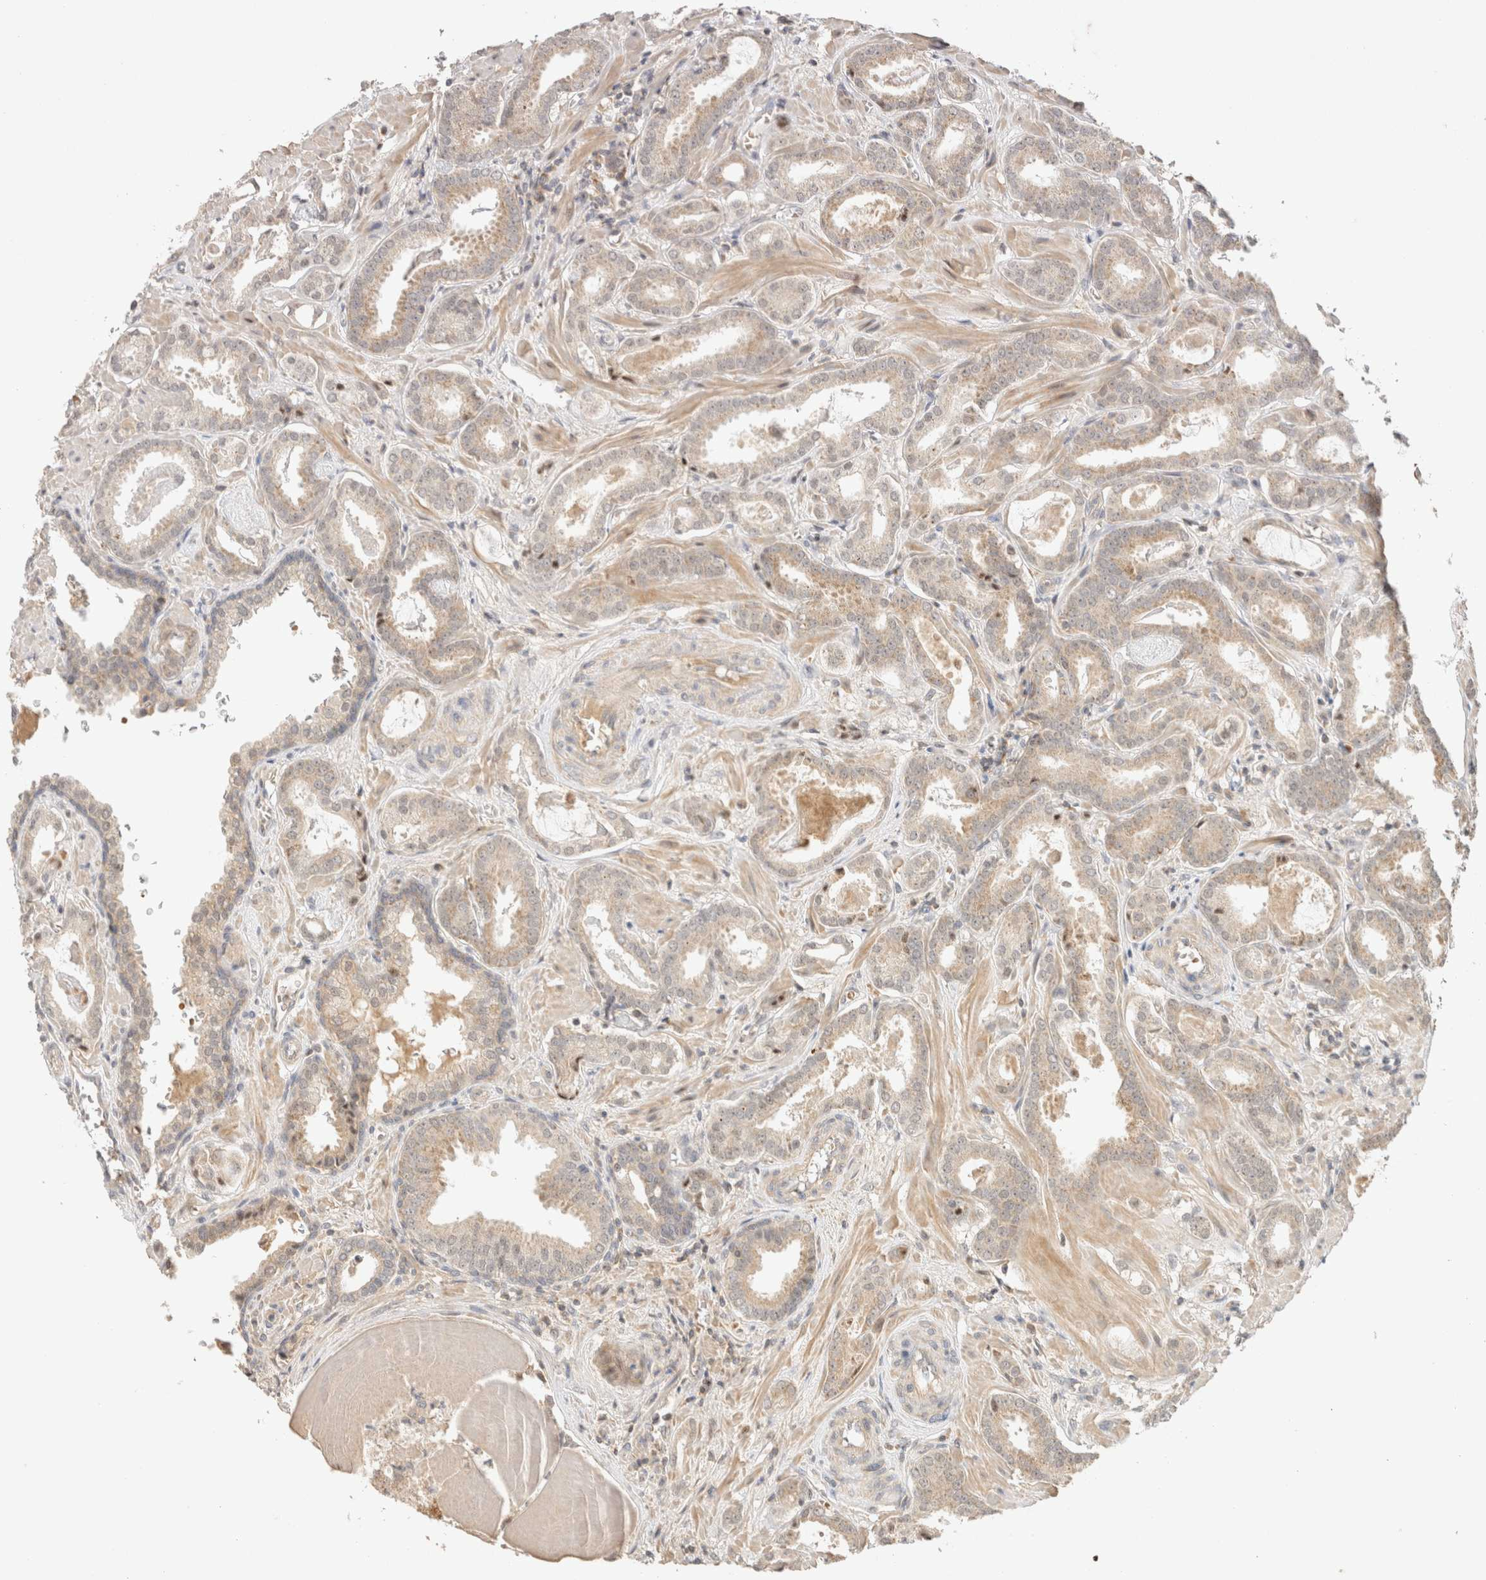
{"staining": {"intensity": "weak", "quantity": ">75%", "location": "cytoplasmic/membranous"}, "tissue": "prostate cancer", "cell_type": "Tumor cells", "image_type": "cancer", "snomed": [{"axis": "morphology", "description": "Adenocarcinoma, Low grade"}, {"axis": "topography", "description": "Prostate"}], "caption": "DAB immunohistochemical staining of prostate cancer (adenocarcinoma (low-grade)) exhibits weak cytoplasmic/membranous protein expression in approximately >75% of tumor cells.", "gene": "MRM3", "patient": {"sex": "male", "age": 53}}